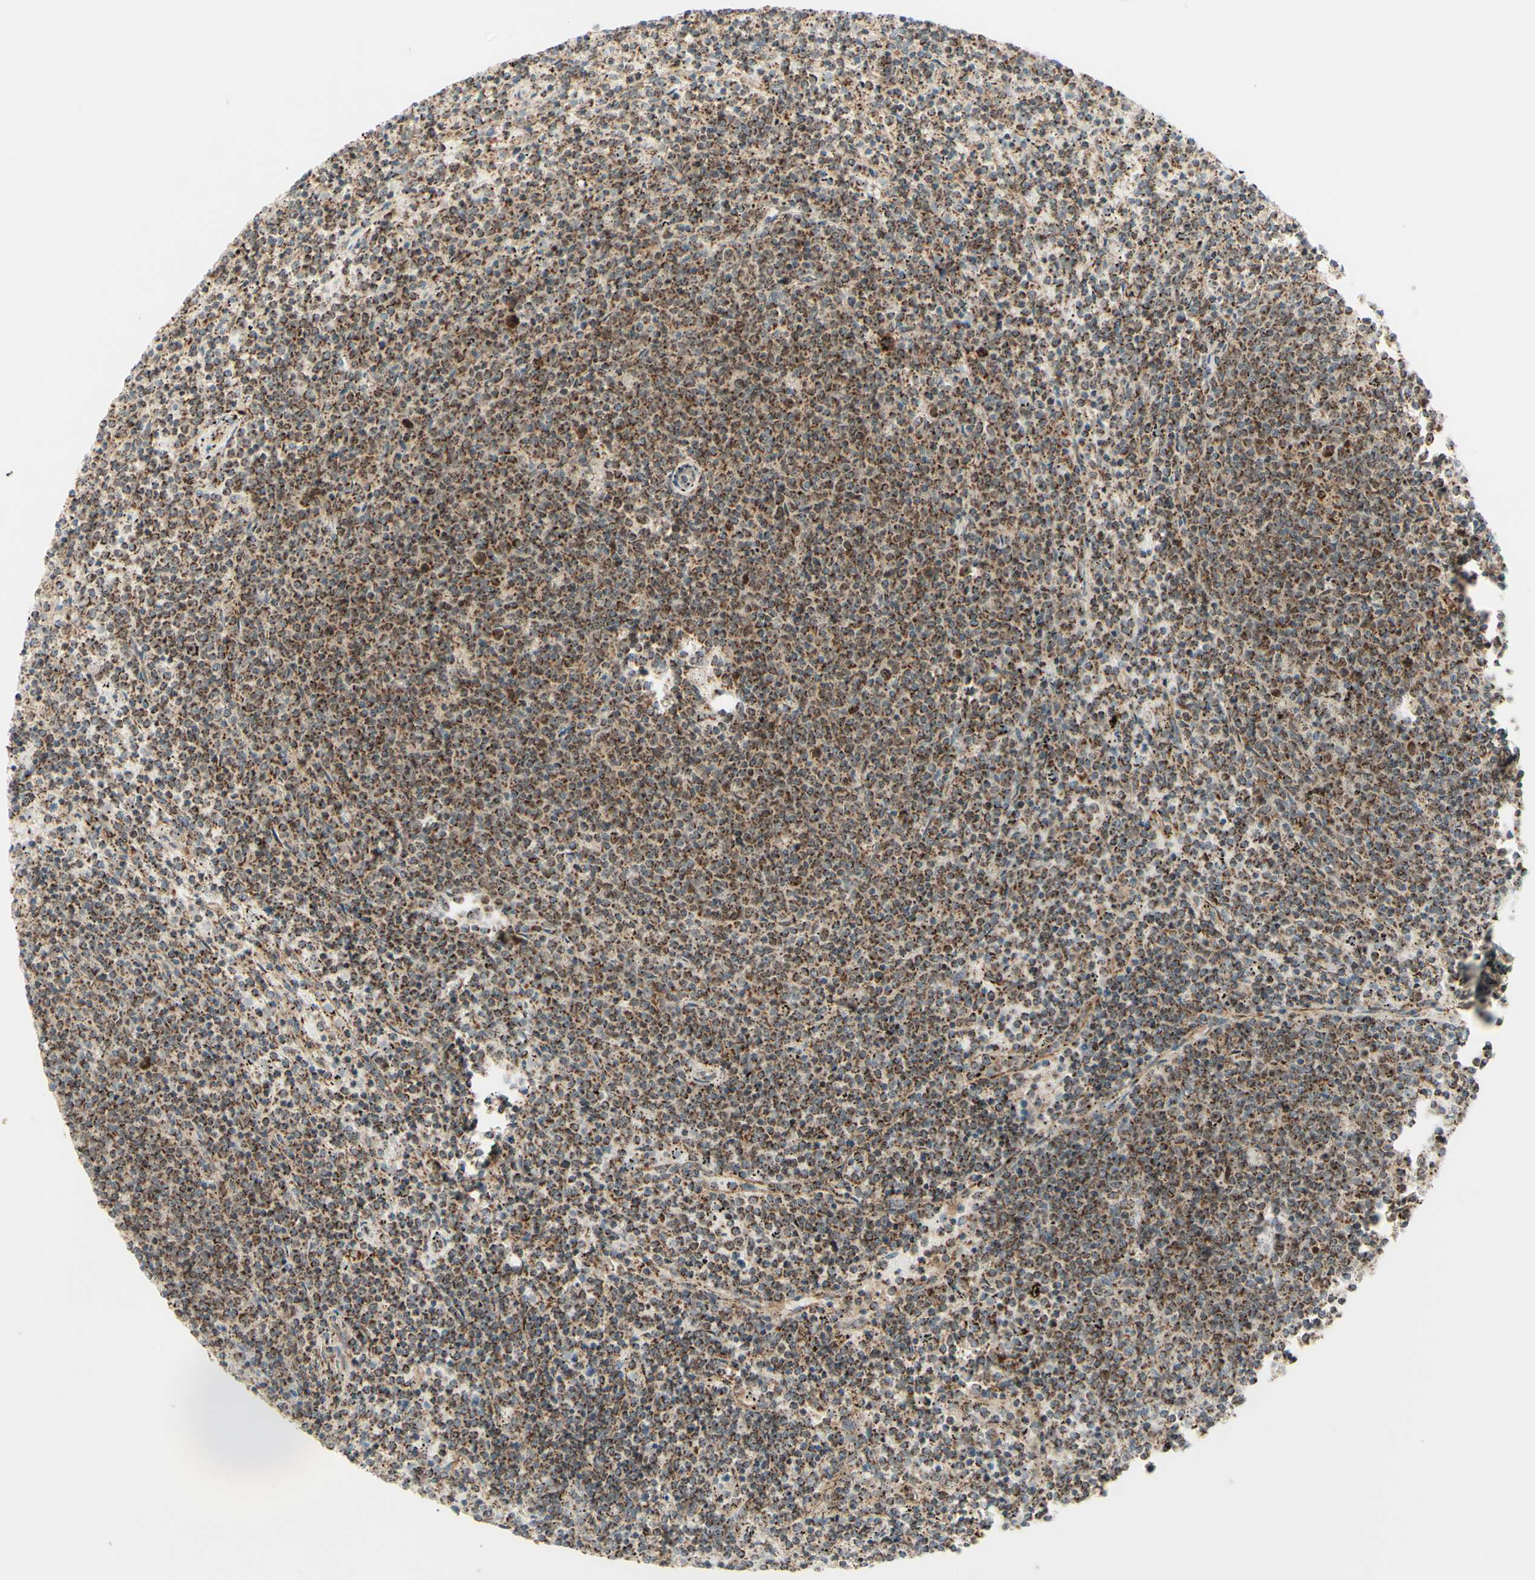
{"staining": {"intensity": "strong", "quantity": ">75%", "location": "cytoplasmic/membranous"}, "tissue": "lymphoma", "cell_type": "Tumor cells", "image_type": "cancer", "snomed": [{"axis": "morphology", "description": "Malignant lymphoma, non-Hodgkin's type, Low grade"}, {"axis": "topography", "description": "Spleen"}], "caption": "The image reveals immunohistochemical staining of lymphoma. There is strong cytoplasmic/membranous expression is appreciated in approximately >75% of tumor cells.", "gene": "DHRS3", "patient": {"sex": "female", "age": 50}}